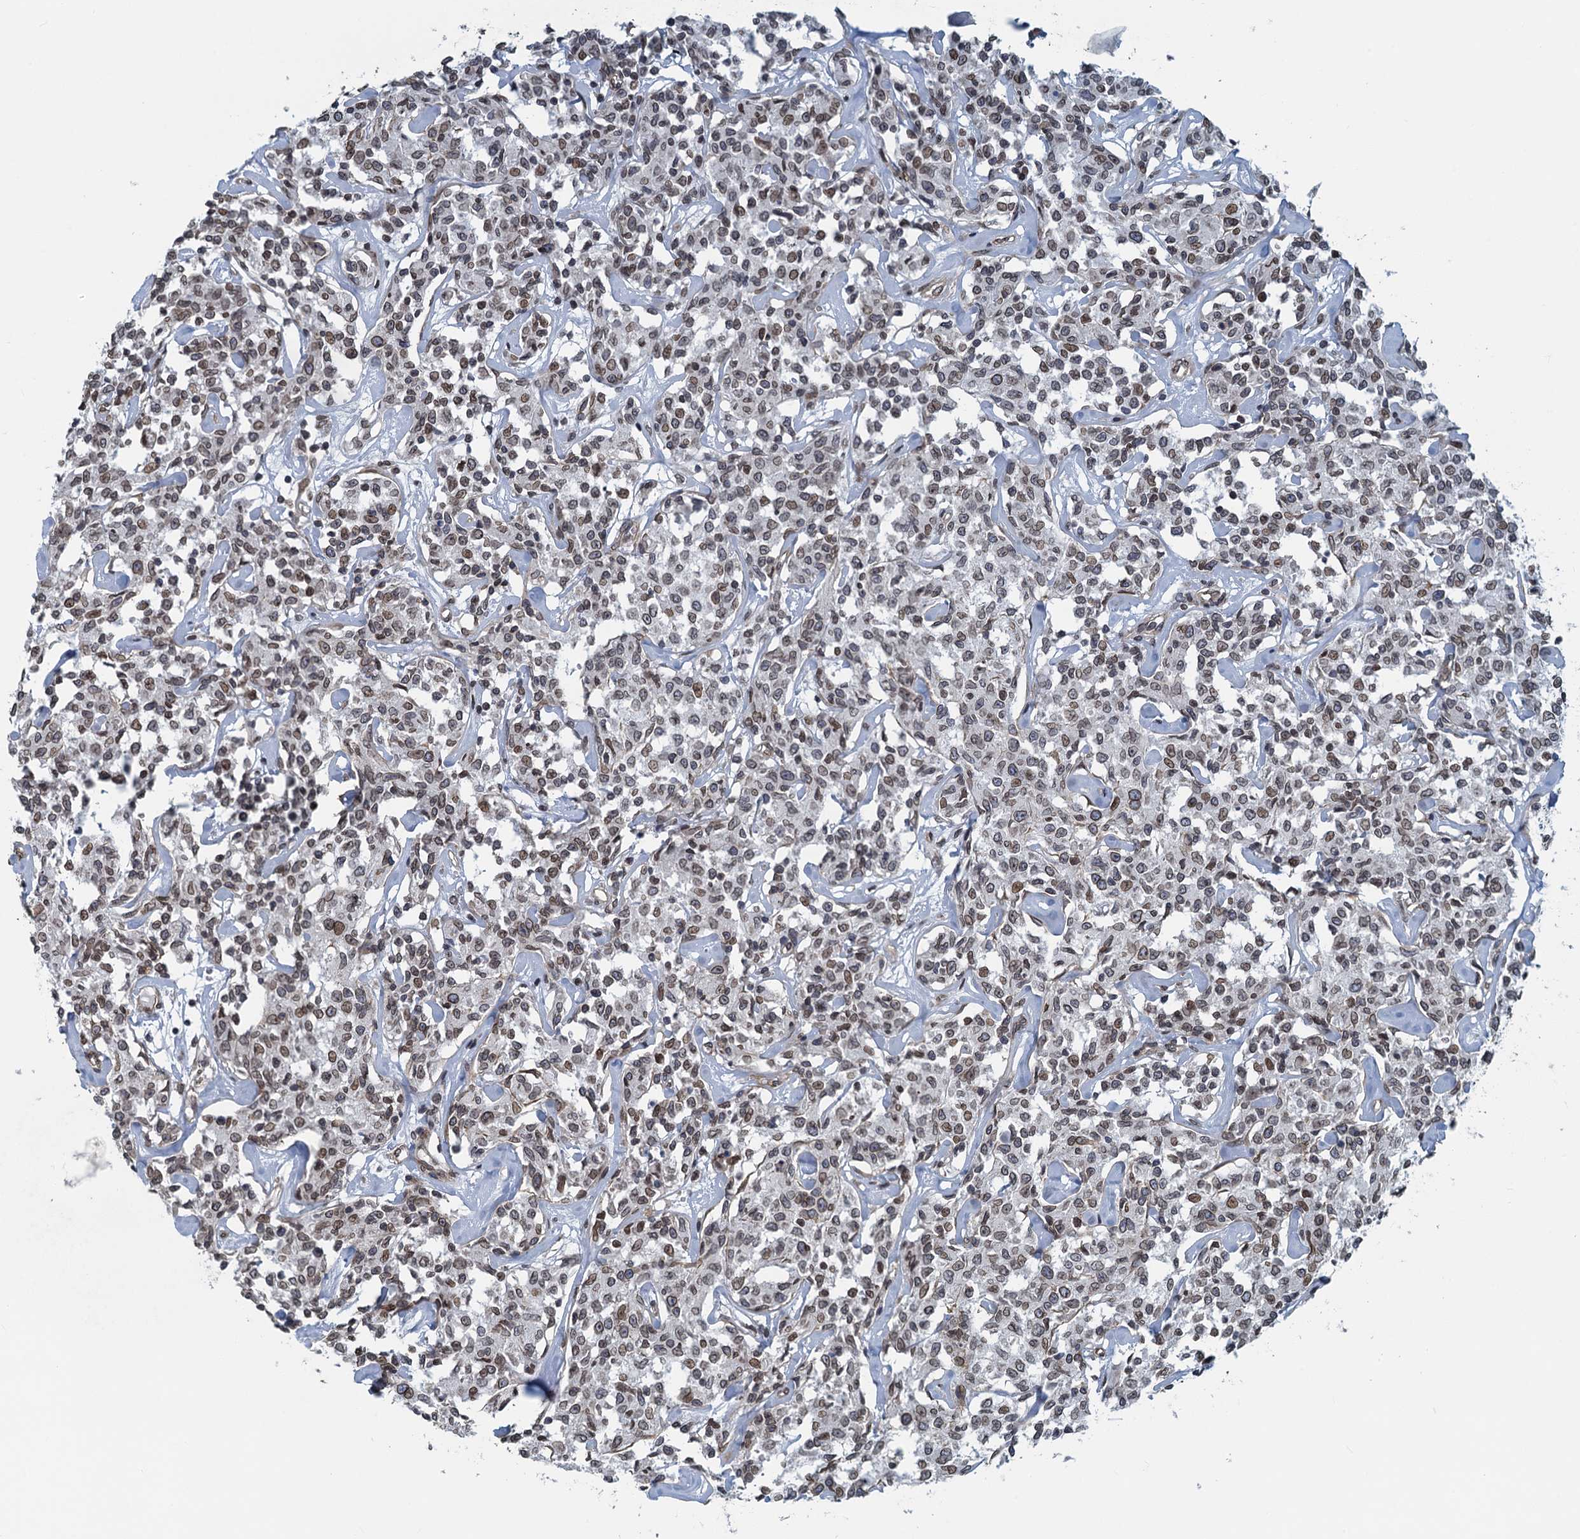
{"staining": {"intensity": "moderate", "quantity": ">75%", "location": "cytoplasmic/membranous,nuclear"}, "tissue": "lymphoma", "cell_type": "Tumor cells", "image_type": "cancer", "snomed": [{"axis": "morphology", "description": "Malignant lymphoma, non-Hodgkin's type, Low grade"}, {"axis": "topography", "description": "Small intestine"}], "caption": "IHC image of human lymphoma stained for a protein (brown), which exhibits medium levels of moderate cytoplasmic/membranous and nuclear positivity in approximately >75% of tumor cells.", "gene": "CCDC34", "patient": {"sex": "female", "age": 59}}